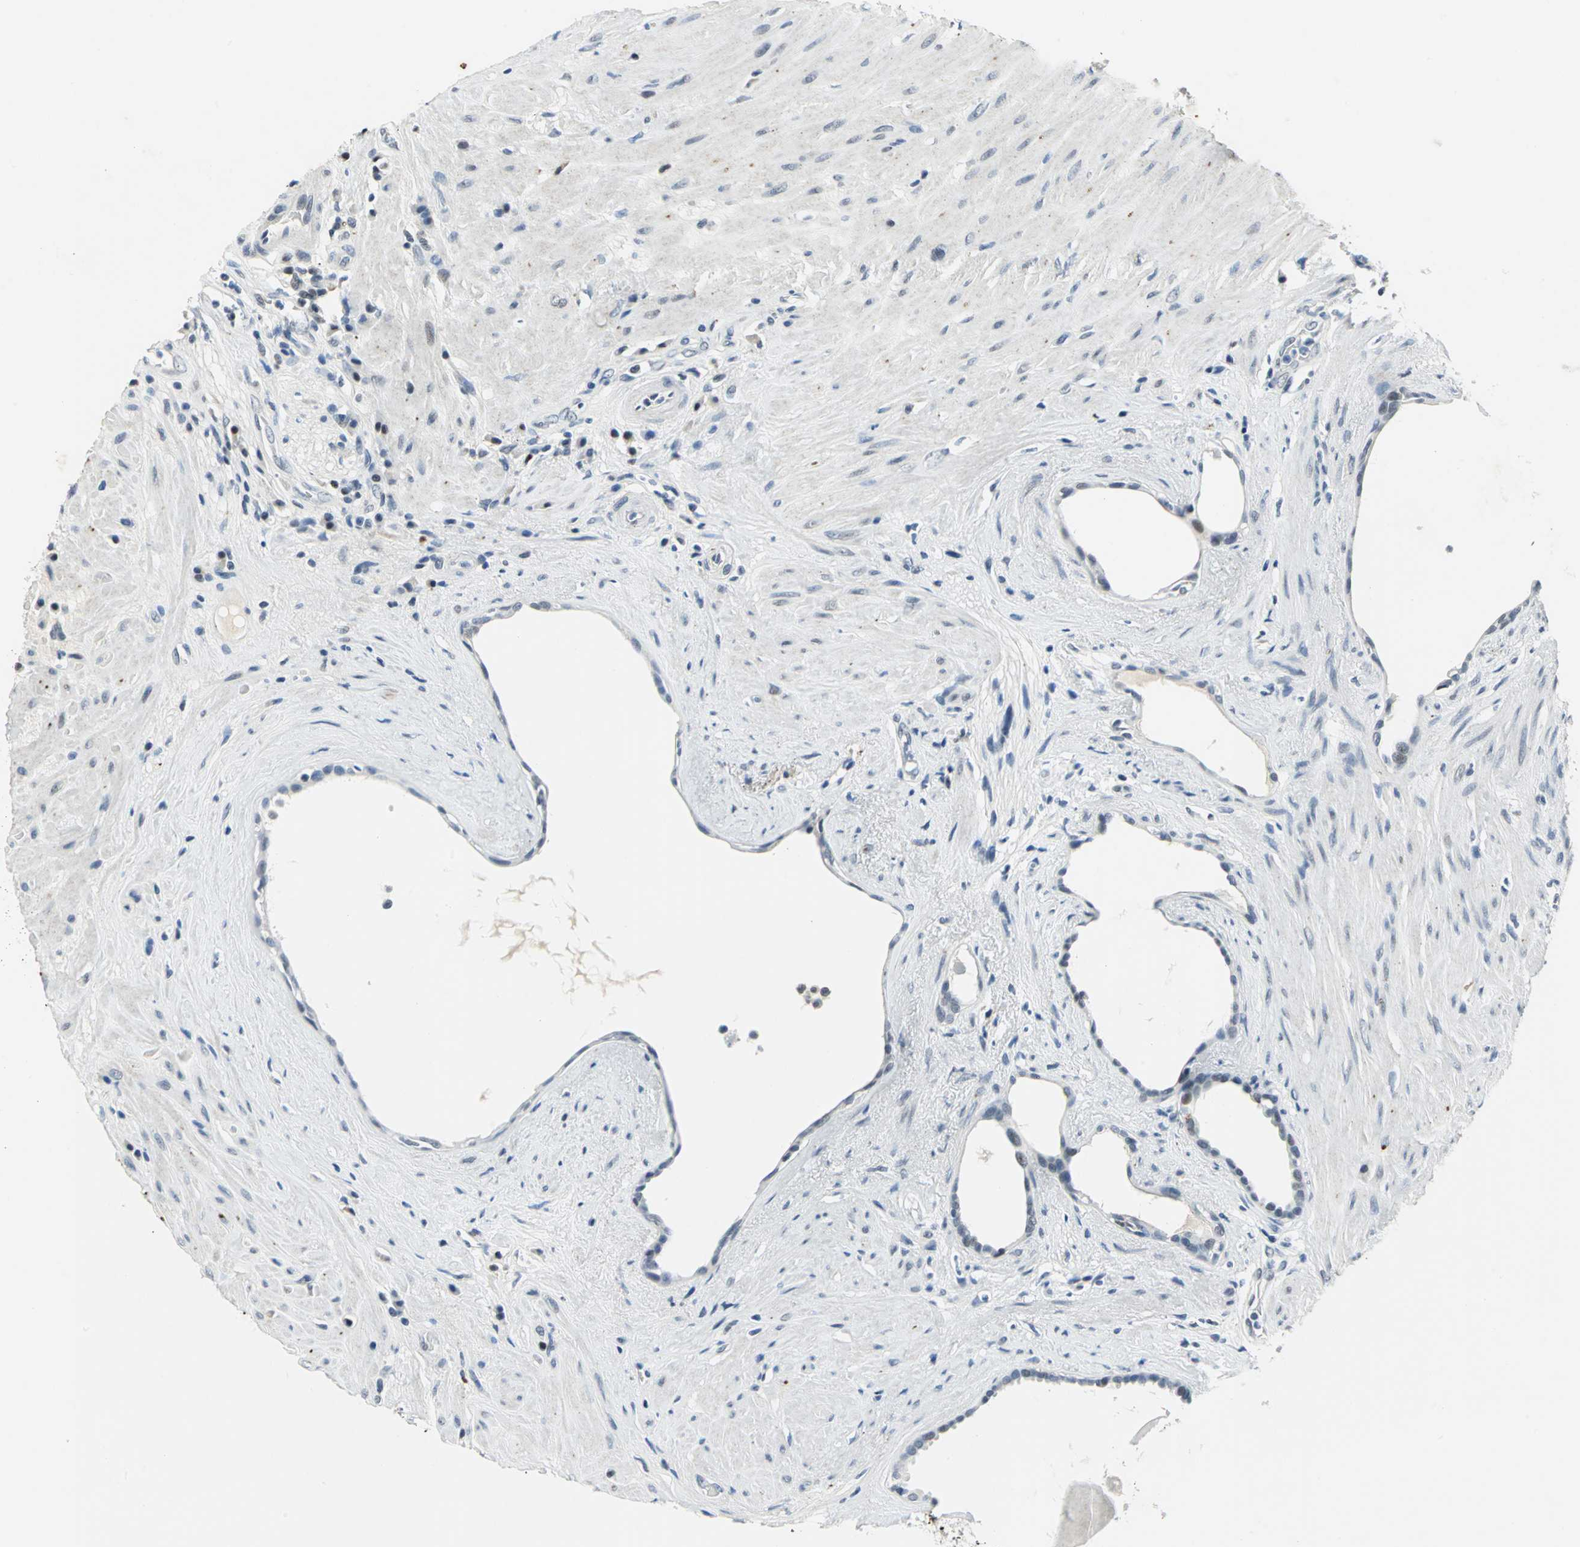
{"staining": {"intensity": "negative", "quantity": "none", "location": "none"}, "tissue": "seminal vesicle", "cell_type": "Glandular cells", "image_type": "normal", "snomed": [{"axis": "morphology", "description": "Normal tissue, NOS"}, {"axis": "topography", "description": "Seminal veicle"}], "caption": "Seminal vesicle was stained to show a protein in brown. There is no significant expression in glandular cells.", "gene": "RAD17", "patient": {"sex": "male", "age": 61}}